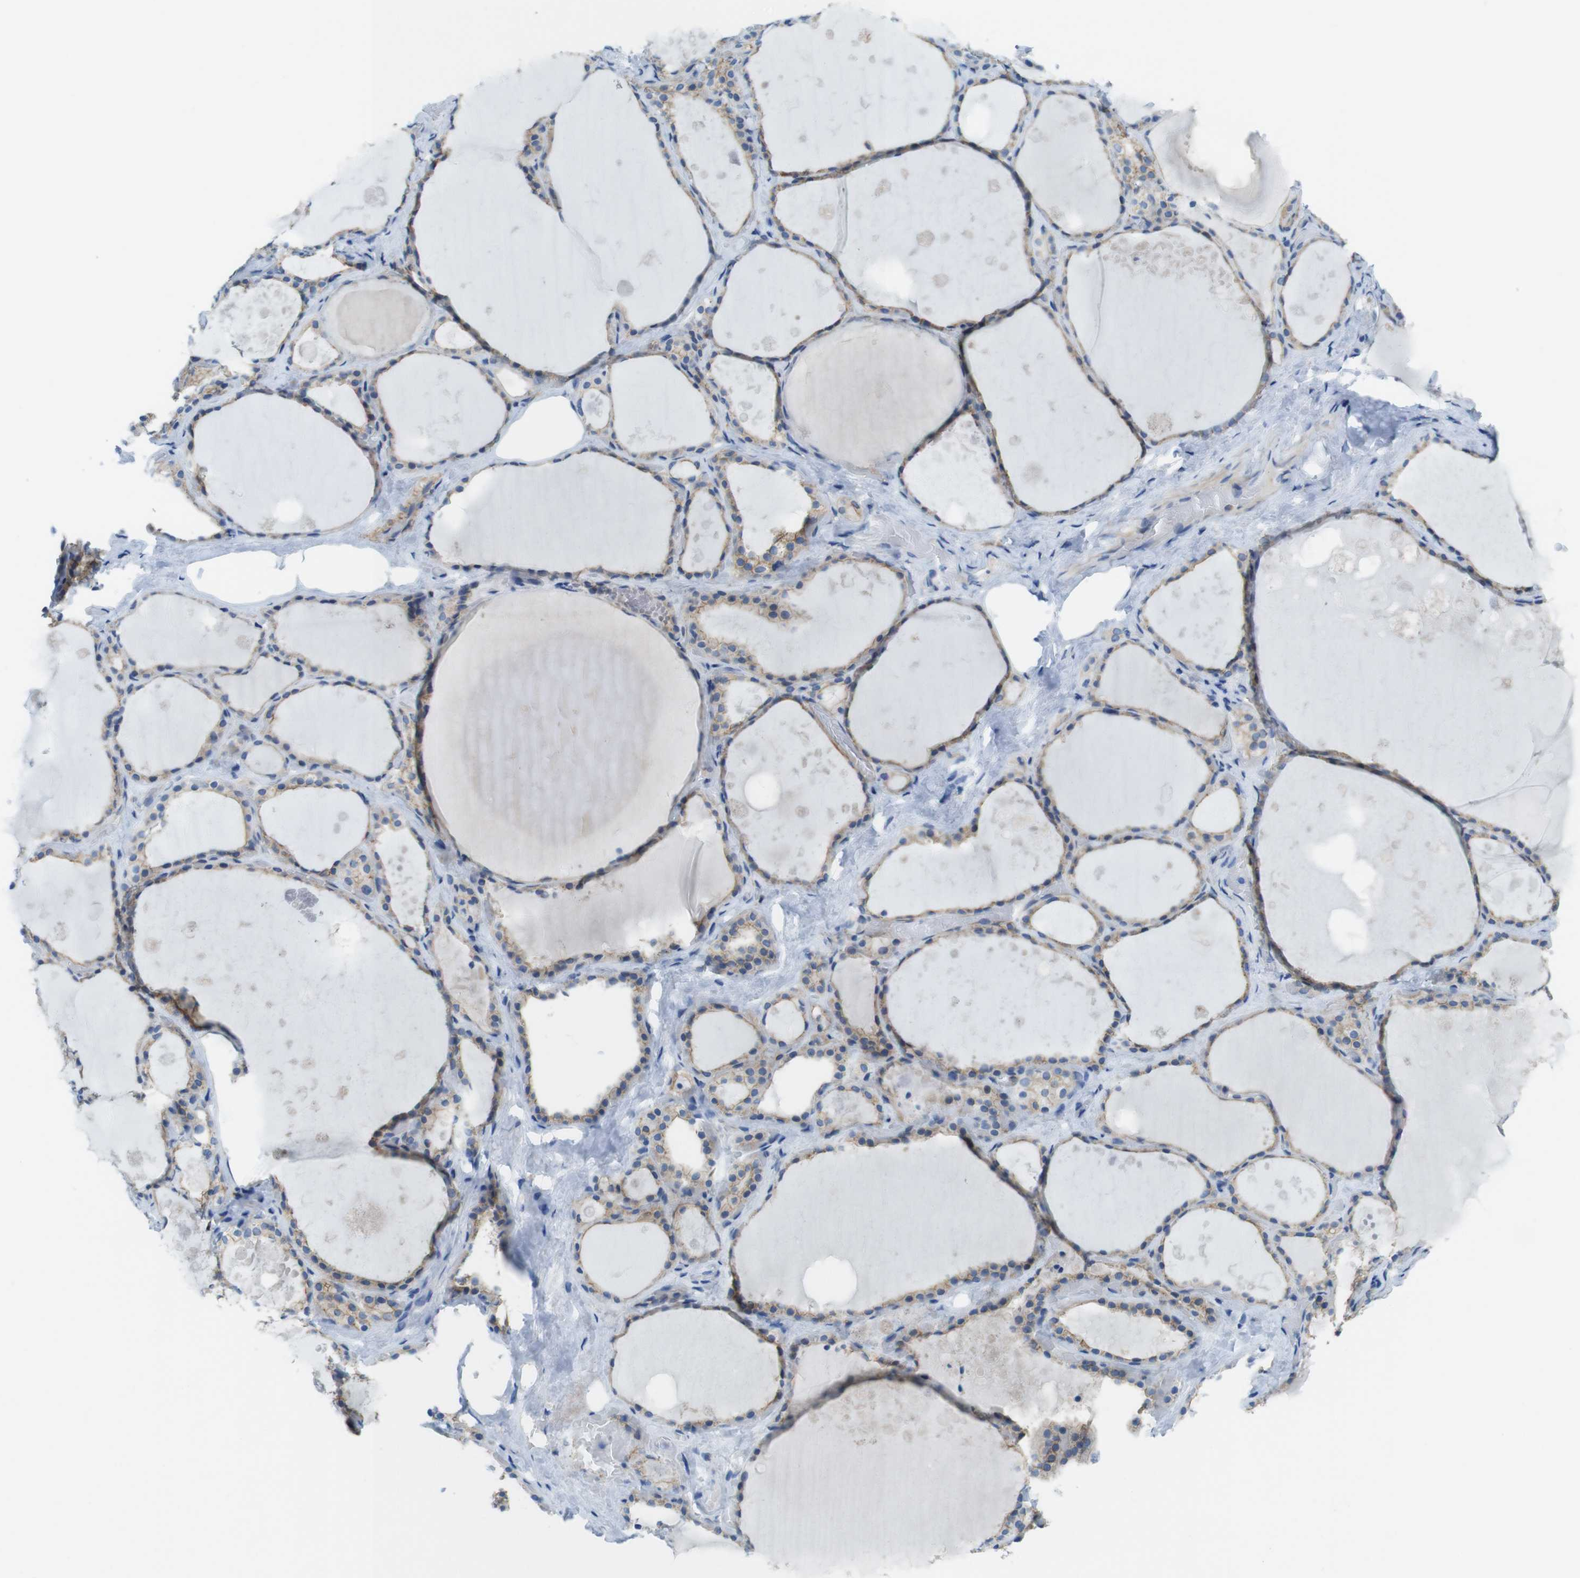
{"staining": {"intensity": "weak", "quantity": ">75%", "location": "cytoplasmic/membranous"}, "tissue": "thyroid gland", "cell_type": "Glandular cells", "image_type": "normal", "snomed": [{"axis": "morphology", "description": "Normal tissue, NOS"}, {"axis": "topography", "description": "Thyroid gland"}], "caption": "Normal thyroid gland shows weak cytoplasmic/membranous positivity in about >75% of glandular cells, visualized by immunohistochemistry.", "gene": "CLMN", "patient": {"sex": "male", "age": 61}}